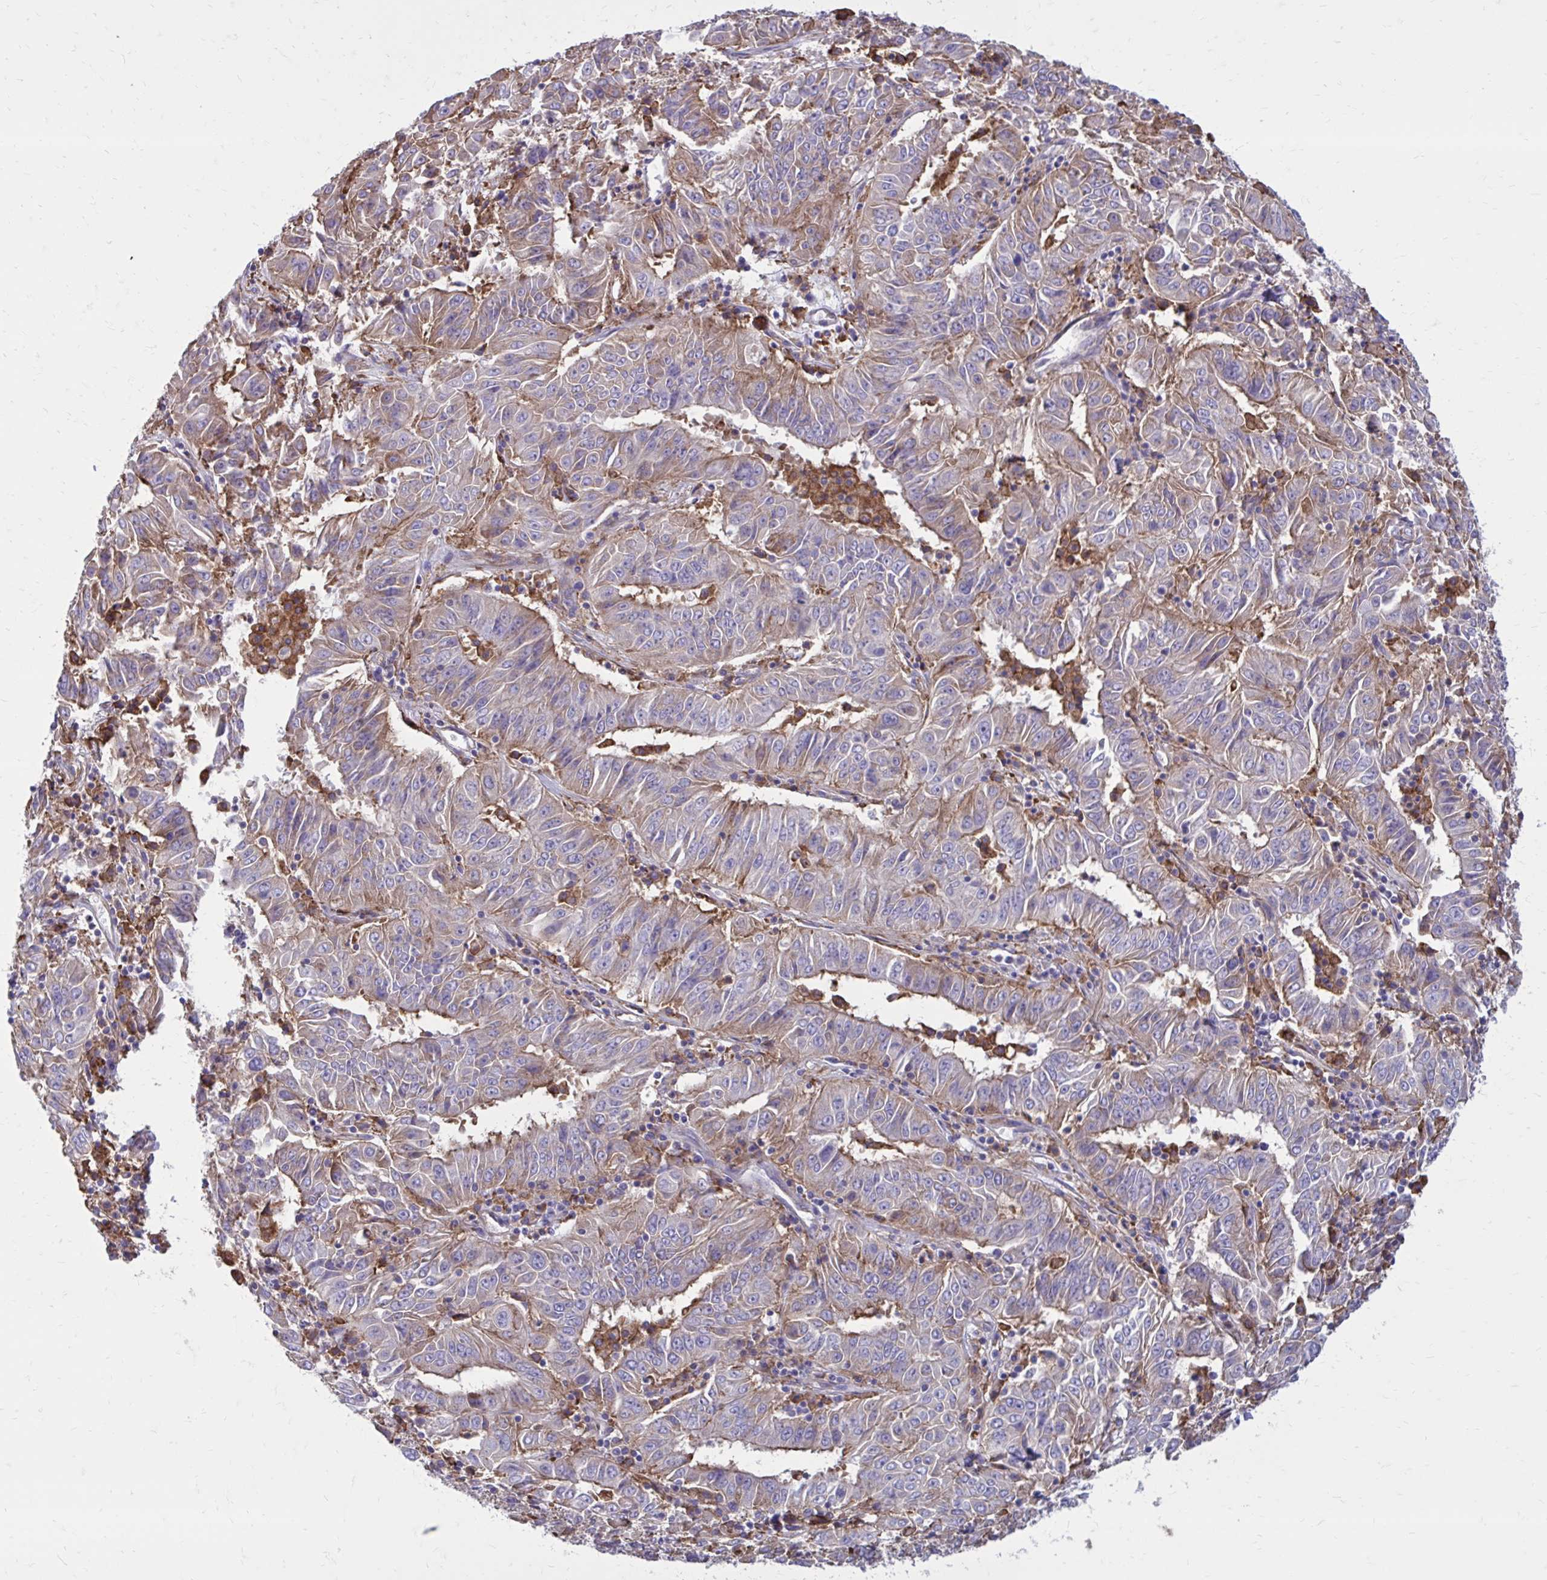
{"staining": {"intensity": "weak", "quantity": "25%-75%", "location": "cytoplasmic/membranous"}, "tissue": "pancreatic cancer", "cell_type": "Tumor cells", "image_type": "cancer", "snomed": [{"axis": "morphology", "description": "Adenocarcinoma, NOS"}, {"axis": "topography", "description": "Pancreas"}], "caption": "Human pancreatic cancer stained for a protein (brown) reveals weak cytoplasmic/membranous positive expression in about 25%-75% of tumor cells.", "gene": "CLTA", "patient": {"sex": "male", "age": 63}}